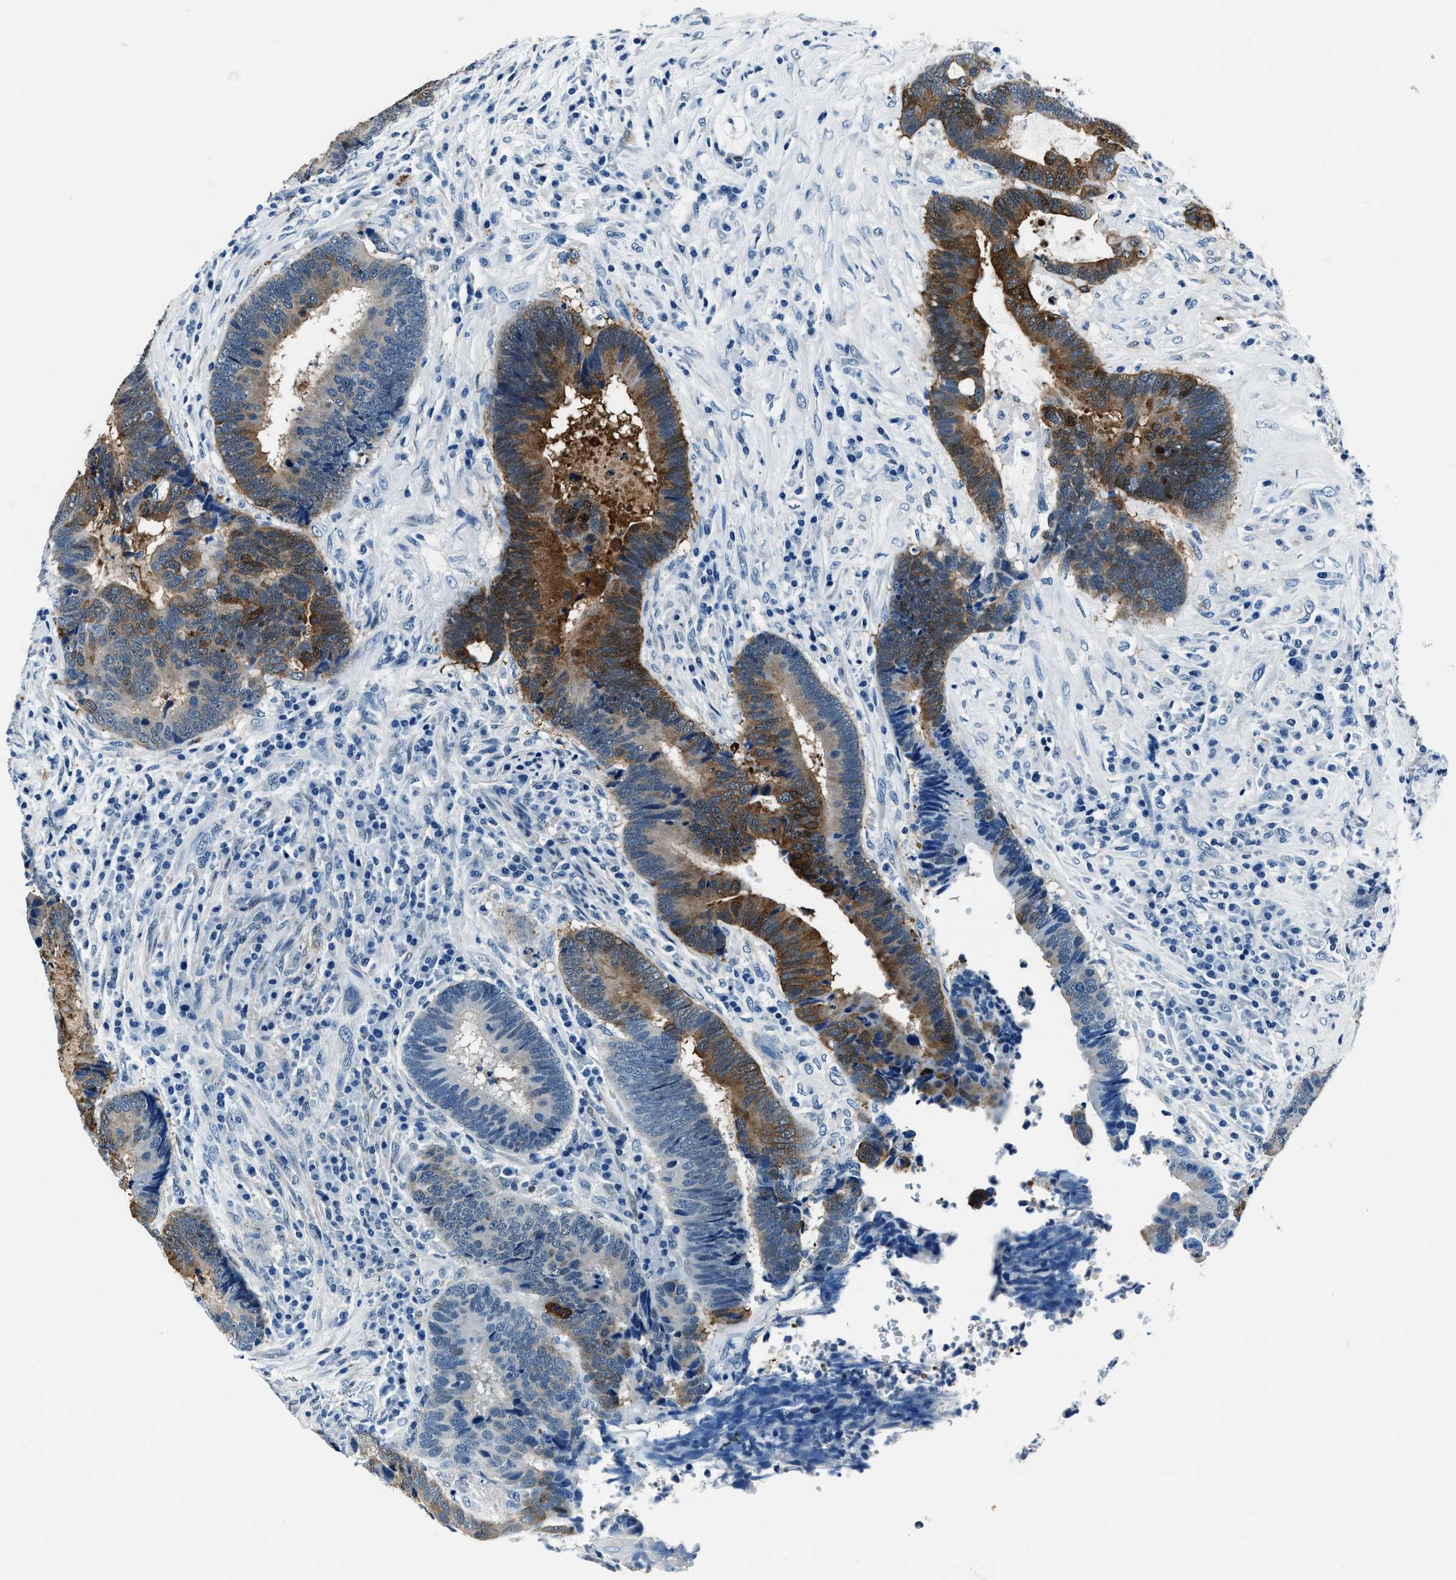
{"staining": {"intensity": "strong", "quantity": "25%-75%", "location": "cytoplasmic/membranous"}, "tissue": "colorectal cancer", "cell_type": "Tumor cells", "image_type": "cancer", "snomed": [{"axis": "morphology", "description": "Adenocarcinoma, NOS"}, {"axis": "topography", "description": "Rectum"}], "caption": "Protein positivity by immunohistochemistry (IHC) demonstrates strong cytoplasmic/membranous staining in approximately 25%-75% of tumor cells in adenocarcinoma (colorectal).", "gene": "PTPDC1", "patient": {"sex": "female", "age": 89}}